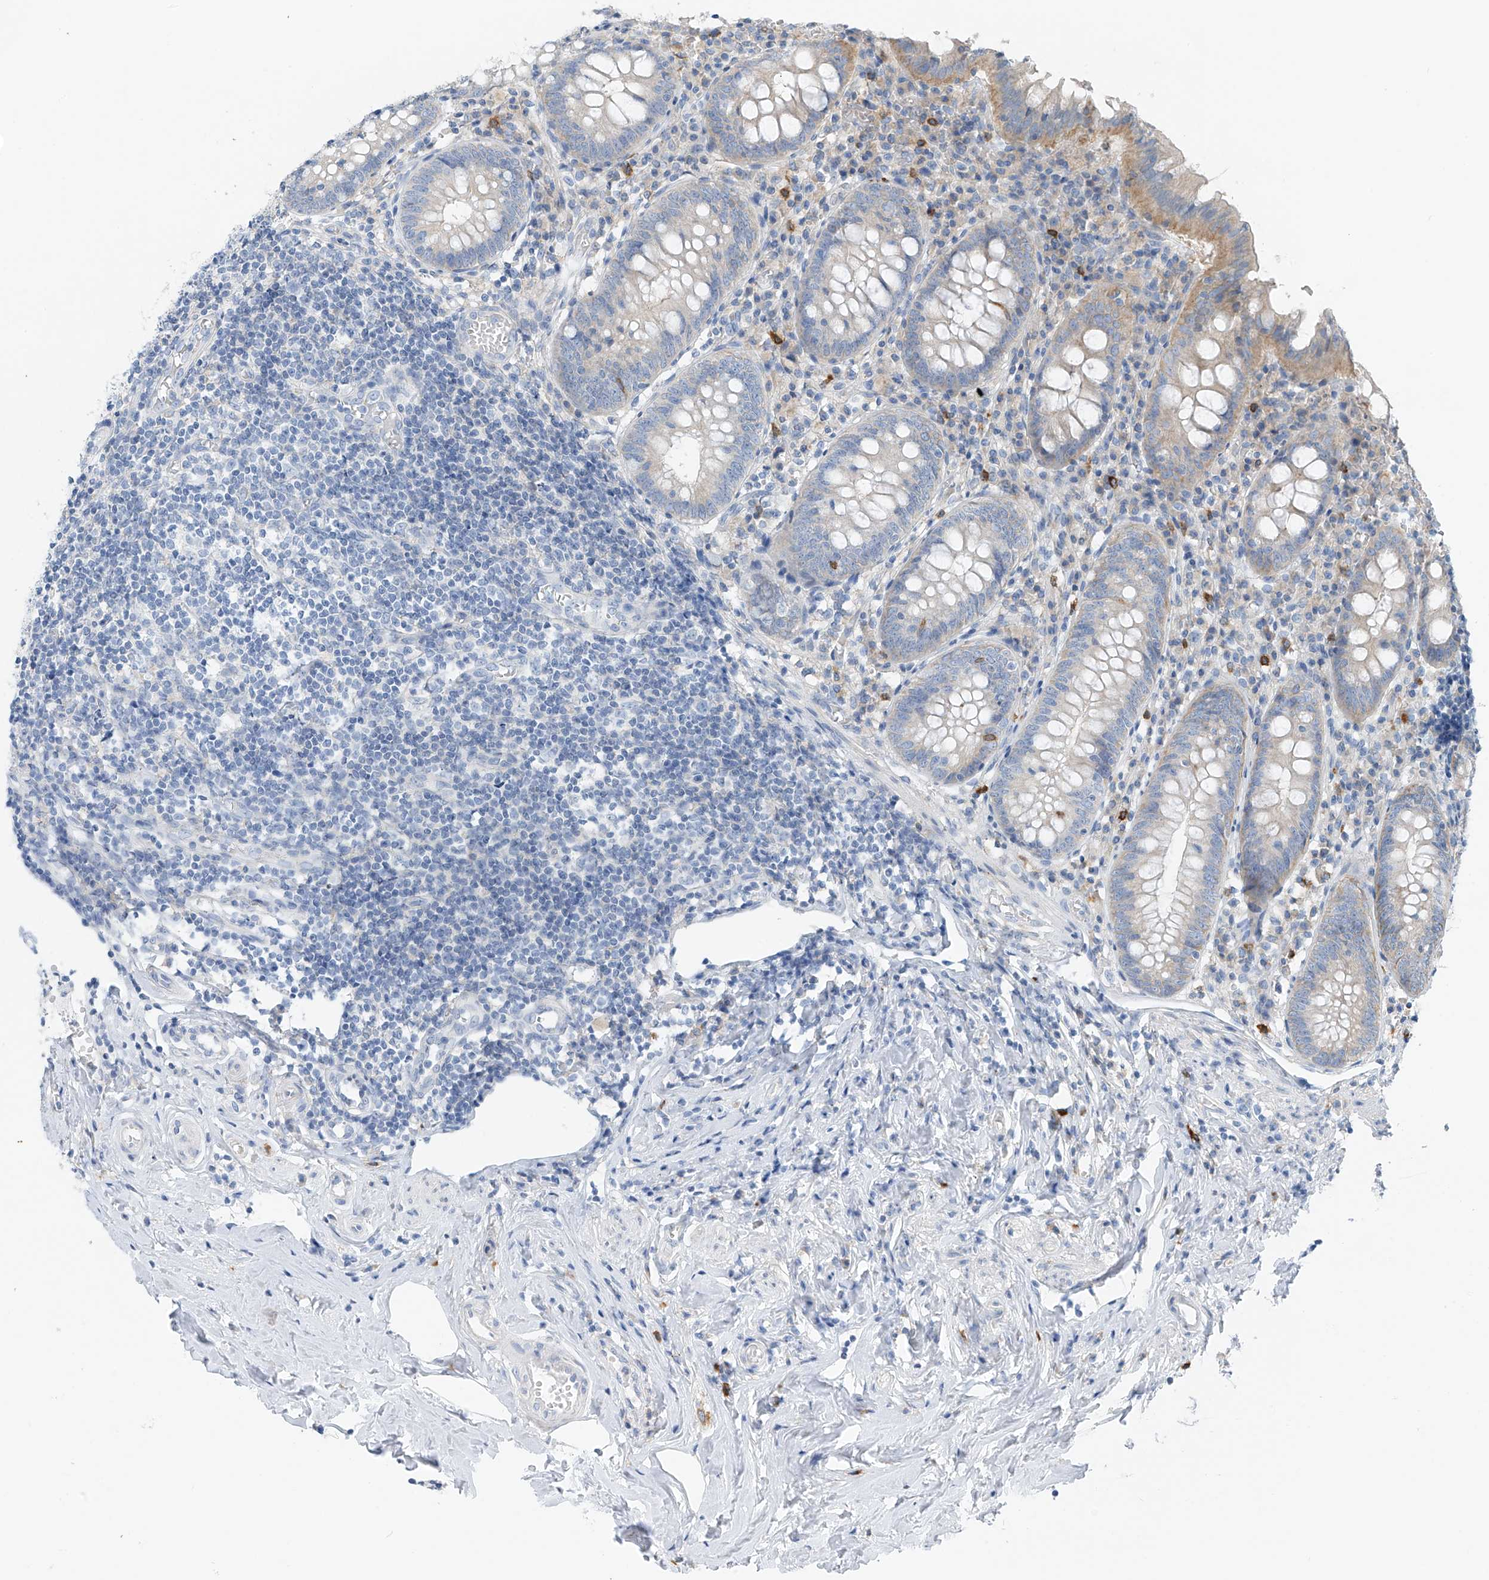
{"staining": {"intensity": "moderate", "quantity": "<25%", "location": "cytoplasmic/membranous"}, "tissue": "appendix", "cell_type": "Glandular cells", "image_type": "normal", "snomed": [{"axis": "morphology", "description": "Normal tissue, NOS"}, {"axis": "topography", "description": "Appendix"}], "caption": "IHC image of normal human appendix stained for a protein (brown), which shows low levels of moderate cytoplasmic/membranous expression in about <25% of glandular cells.", "gene": "POMGNT2", "patient": {"sex": "female", "age": 54}}